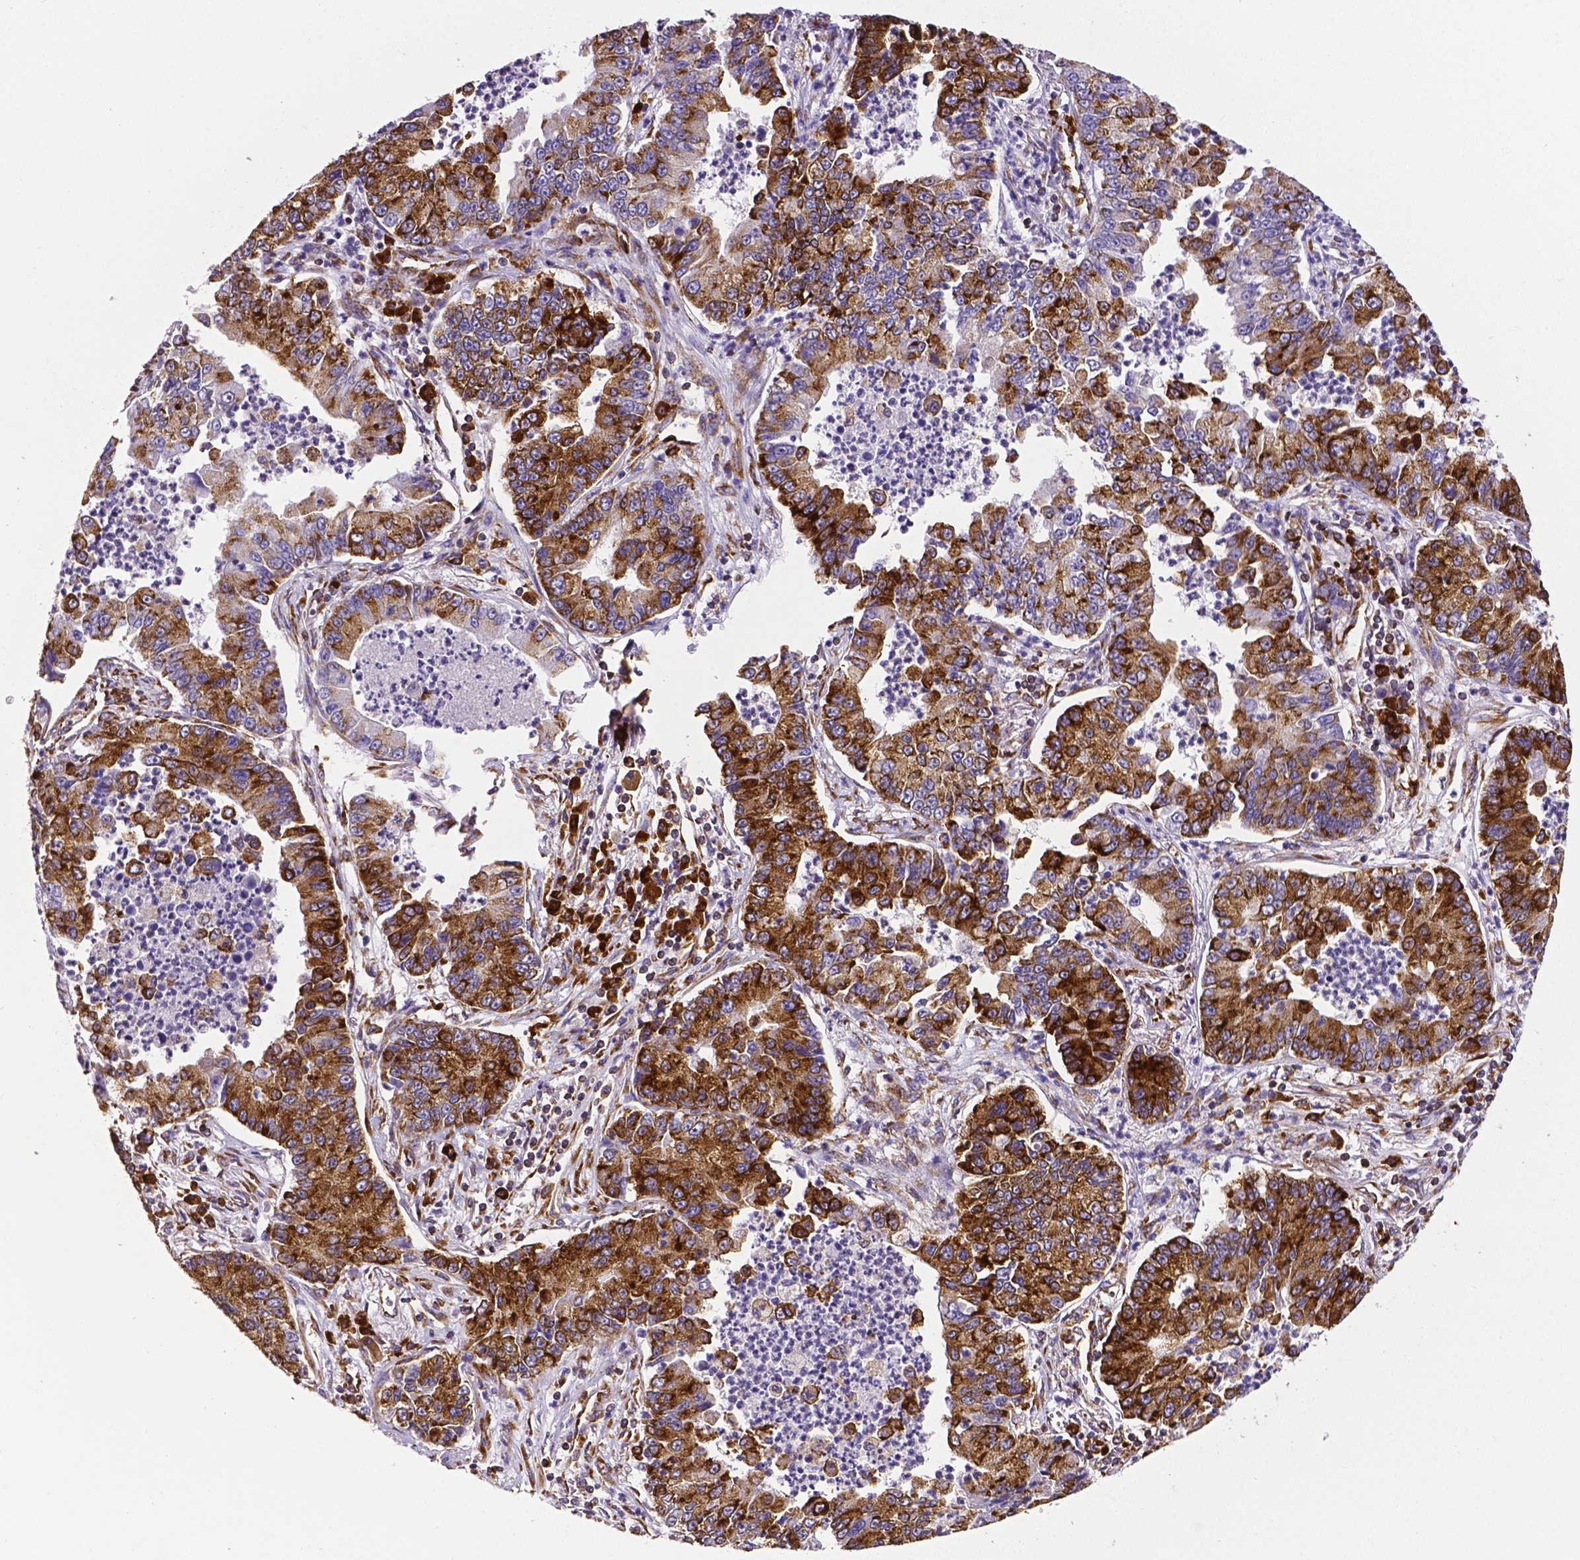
{"staining": {"intensity": "strong", "quantity": ">75%", "location": "cytoplasmic/membranous"}, "tissue": "lung cancer", "cell_type": "Tumor cells", "image_type": "cancer", "snomed": [{"axis": "morphology", "description": "Adenocarcinoma, NOS"}, {"axis": "topography", "description": "Lung"}], "caption": "This image reveals adenocarcinoma (lung) stained with immunohistochemistry (IHC) to label a protein in brown. The cytoplasmic/membranous of tumor cells show strong positivity for the protein. Nuclei are counter-stained blue.", "gene": "MTDH", "patient": {"sex": "female", "age": 57}}